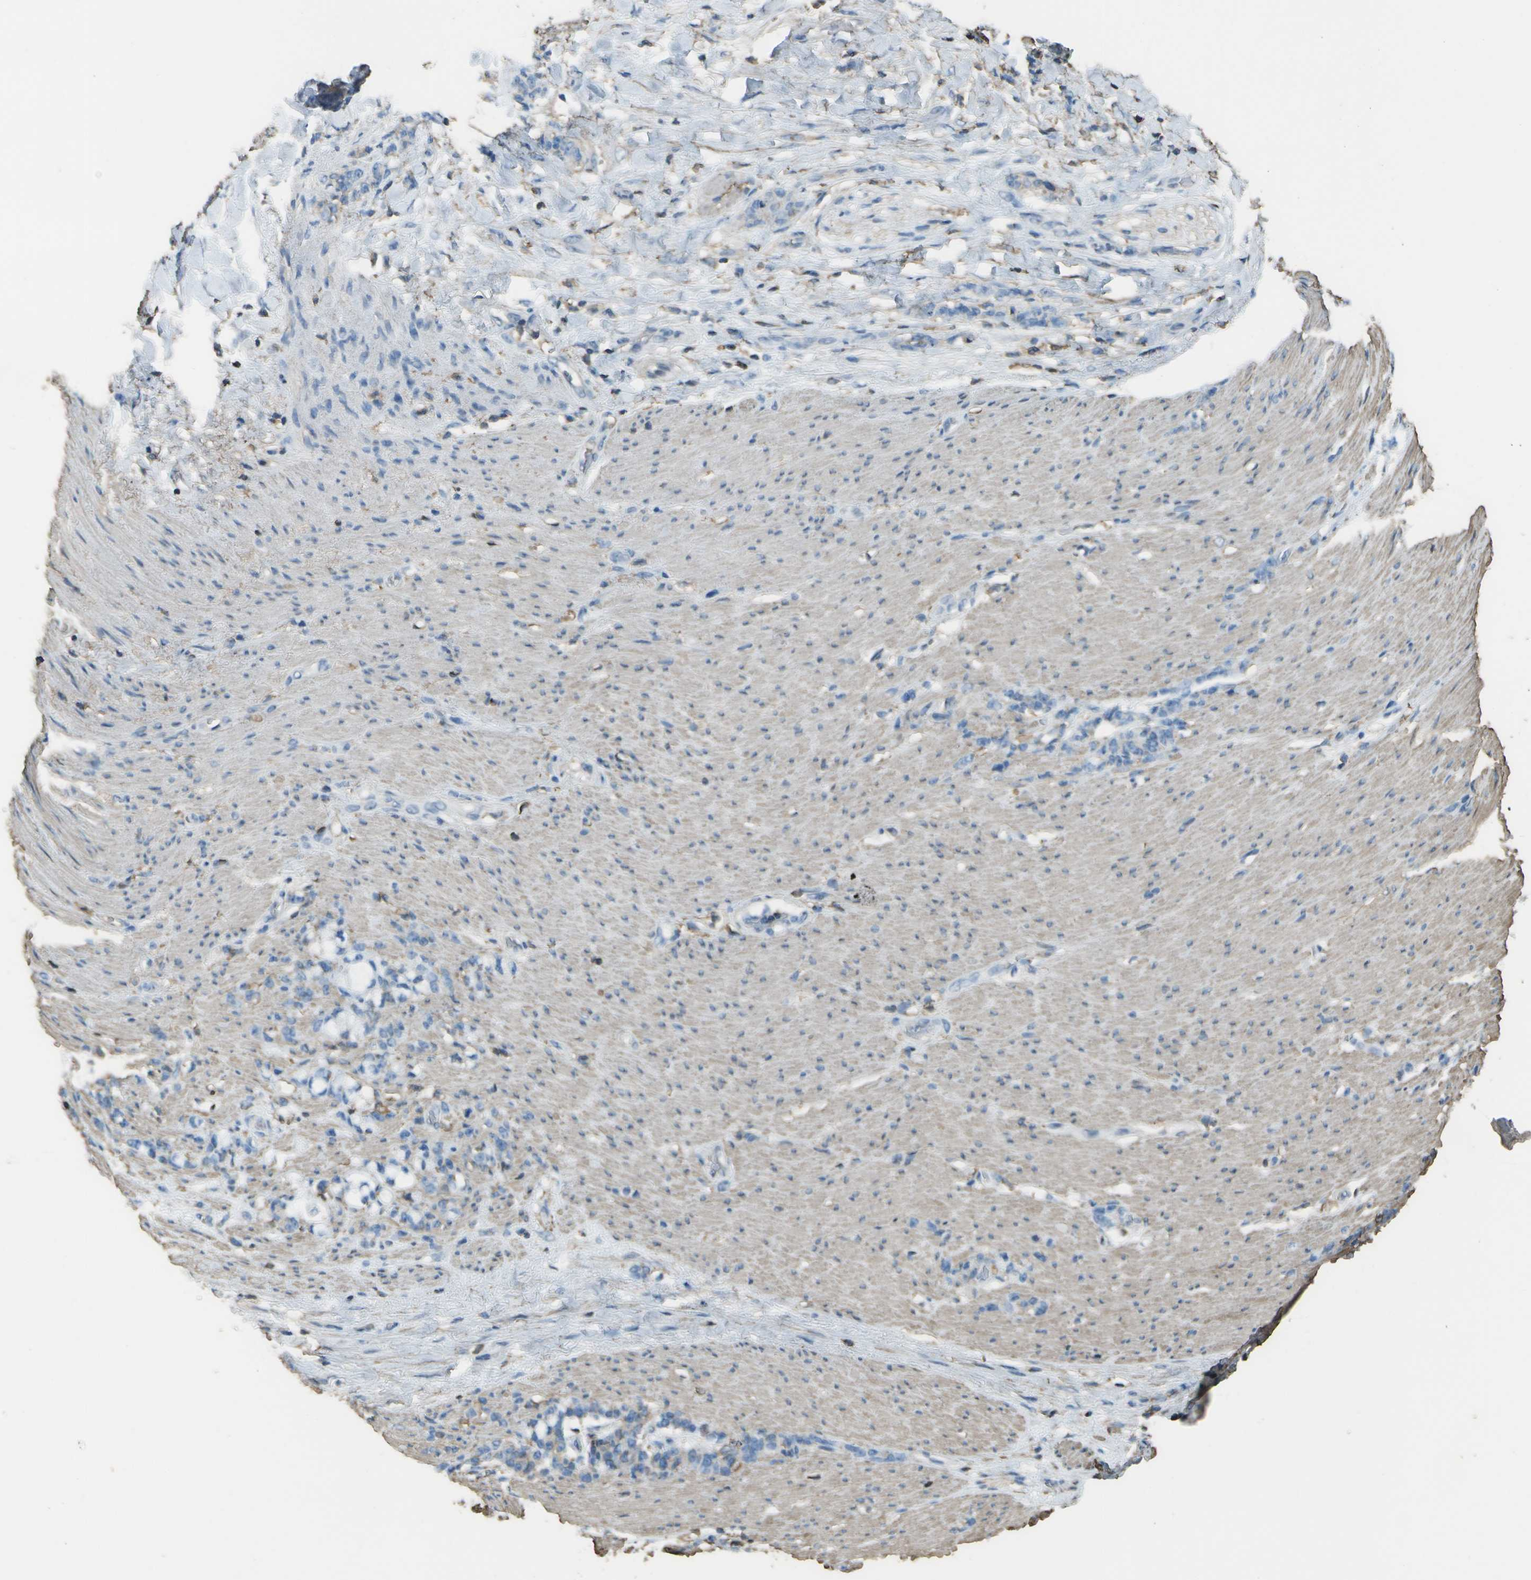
{"staining": {"intensity": "negative", "quantity": "none", "location": "none"}, "tissue": "stomach cancer", "cell_type": "Tumor cells", "image_type": "cancer", "snomed": [{"axis": "morphology", "description": "Adenocarcinoma, NOS"}, {"axis": "topography", "description": "Stomach, lower"}], "caption": "The immunohistochemistry (IHC) micrograph has no significant positivity in tumor cells of stomach adenocarcinoma tissue.", "gene": "CYP4F11", "patient": {"sex": "male", "age": 88}}